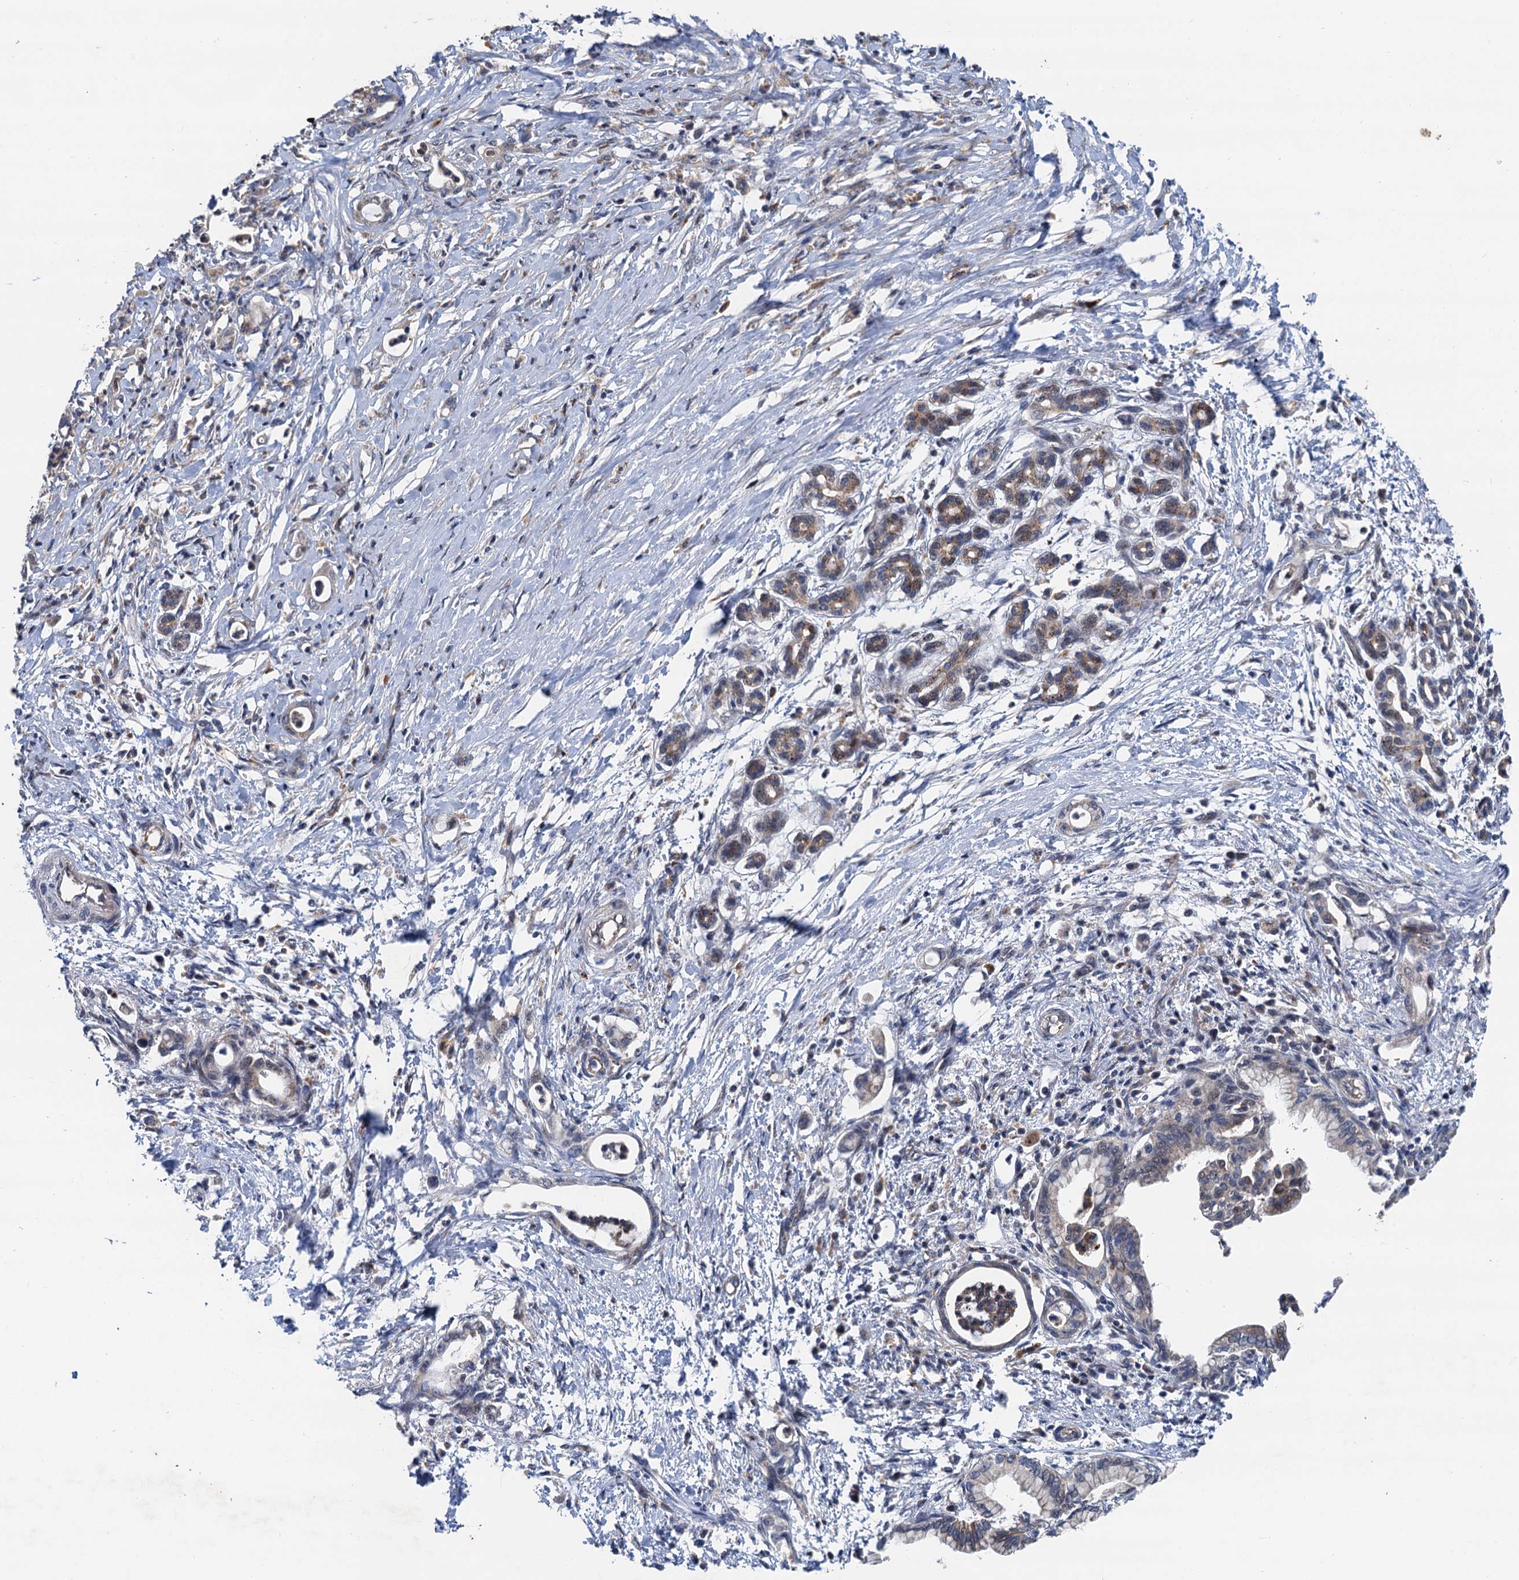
{"staining": {"intensity": "negative", "quantity": "none", "location": "none"}, "tissue": "pancreatic cancer", "cell_type": "Tumor cells", "image_type": "cancer", "snomed": [{"axis": "morphology", "description": "Adenocarcinoma, NOS"}, {"axis": "topography", "description": "Pancreas"}], "caption": "An image of human pancreatic cancer is negative for staining in tumor cells.", "gene": "NLRP10", "patient": {"sex": "female", "age": 55}}